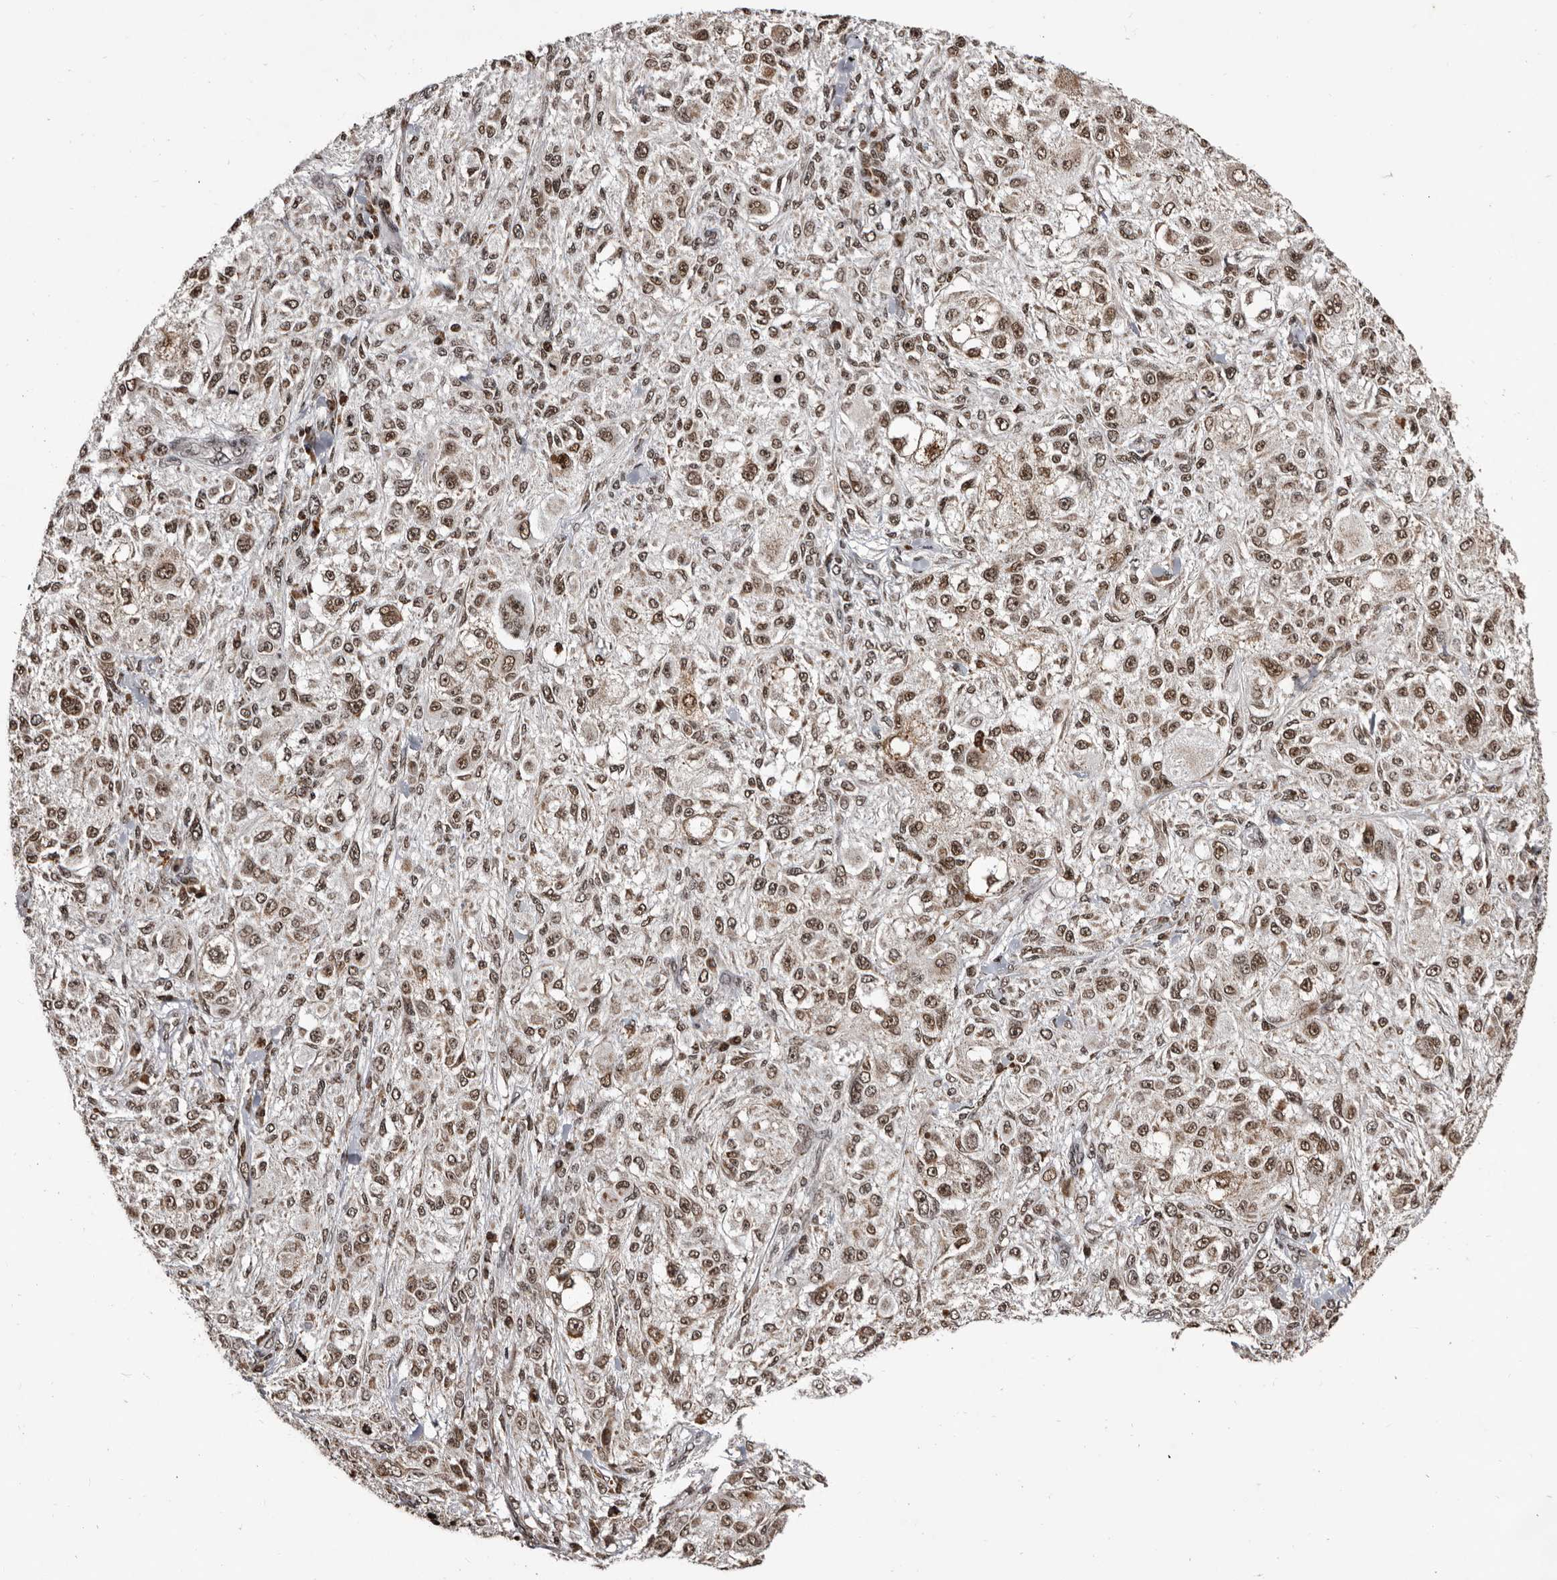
{"staining": {"intensity": "moderate", "quantity": ">75%", "location": "nuclear"}, "tissue": "melanoma", "cell_type": "Tumor cells", "image_type": "cancer", "snomed": [{"axis": "morphology", "description": "Necrosis, NOS"}, {"axis": "morphology", "description": "Malignant melanoma, NOS"}, {"axis": "topography", "description": "Skin"}], "caption": "Moderate nuclear expression for a protein is identified in approximately >75% of tumor cells of malignant melanoma using immunohistochemistry.", "gene": "THUMPD1", "patient": {"sex": "female", "age": 87}}